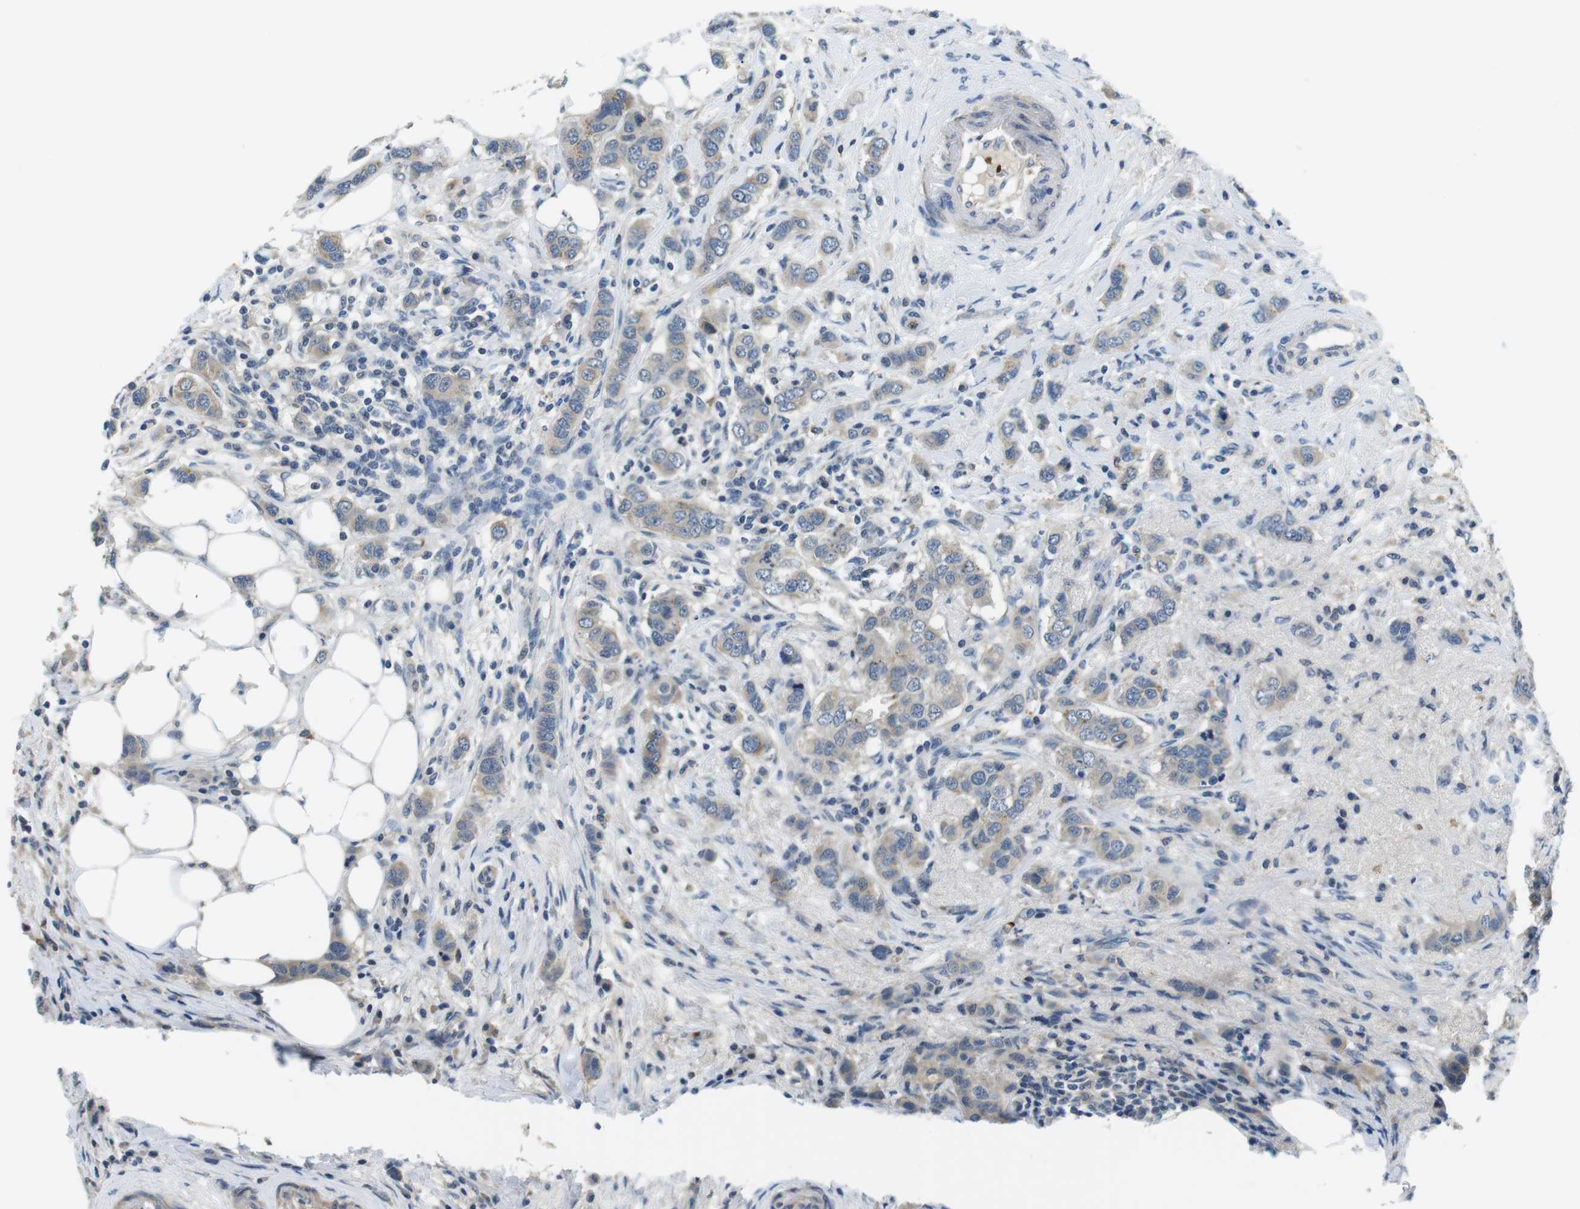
{"staining": {"intensity": "negative", "quantity": "none", "location": "none"}, "tissue": "breast cancer", "cell_type": "Tumor cells", "image_type": "cancer", "snomed": [{"axis": "morphology", "description": "Duct carcinoma"}, {"axis": "topography", "description": "Breast"}], "caption": "Immunohistochemistry of human intraductal carcinoma (breast) shows no staining in tumor cells.", "gene": "WSCD1", "patient": {"sex": "female", "age": 50}}